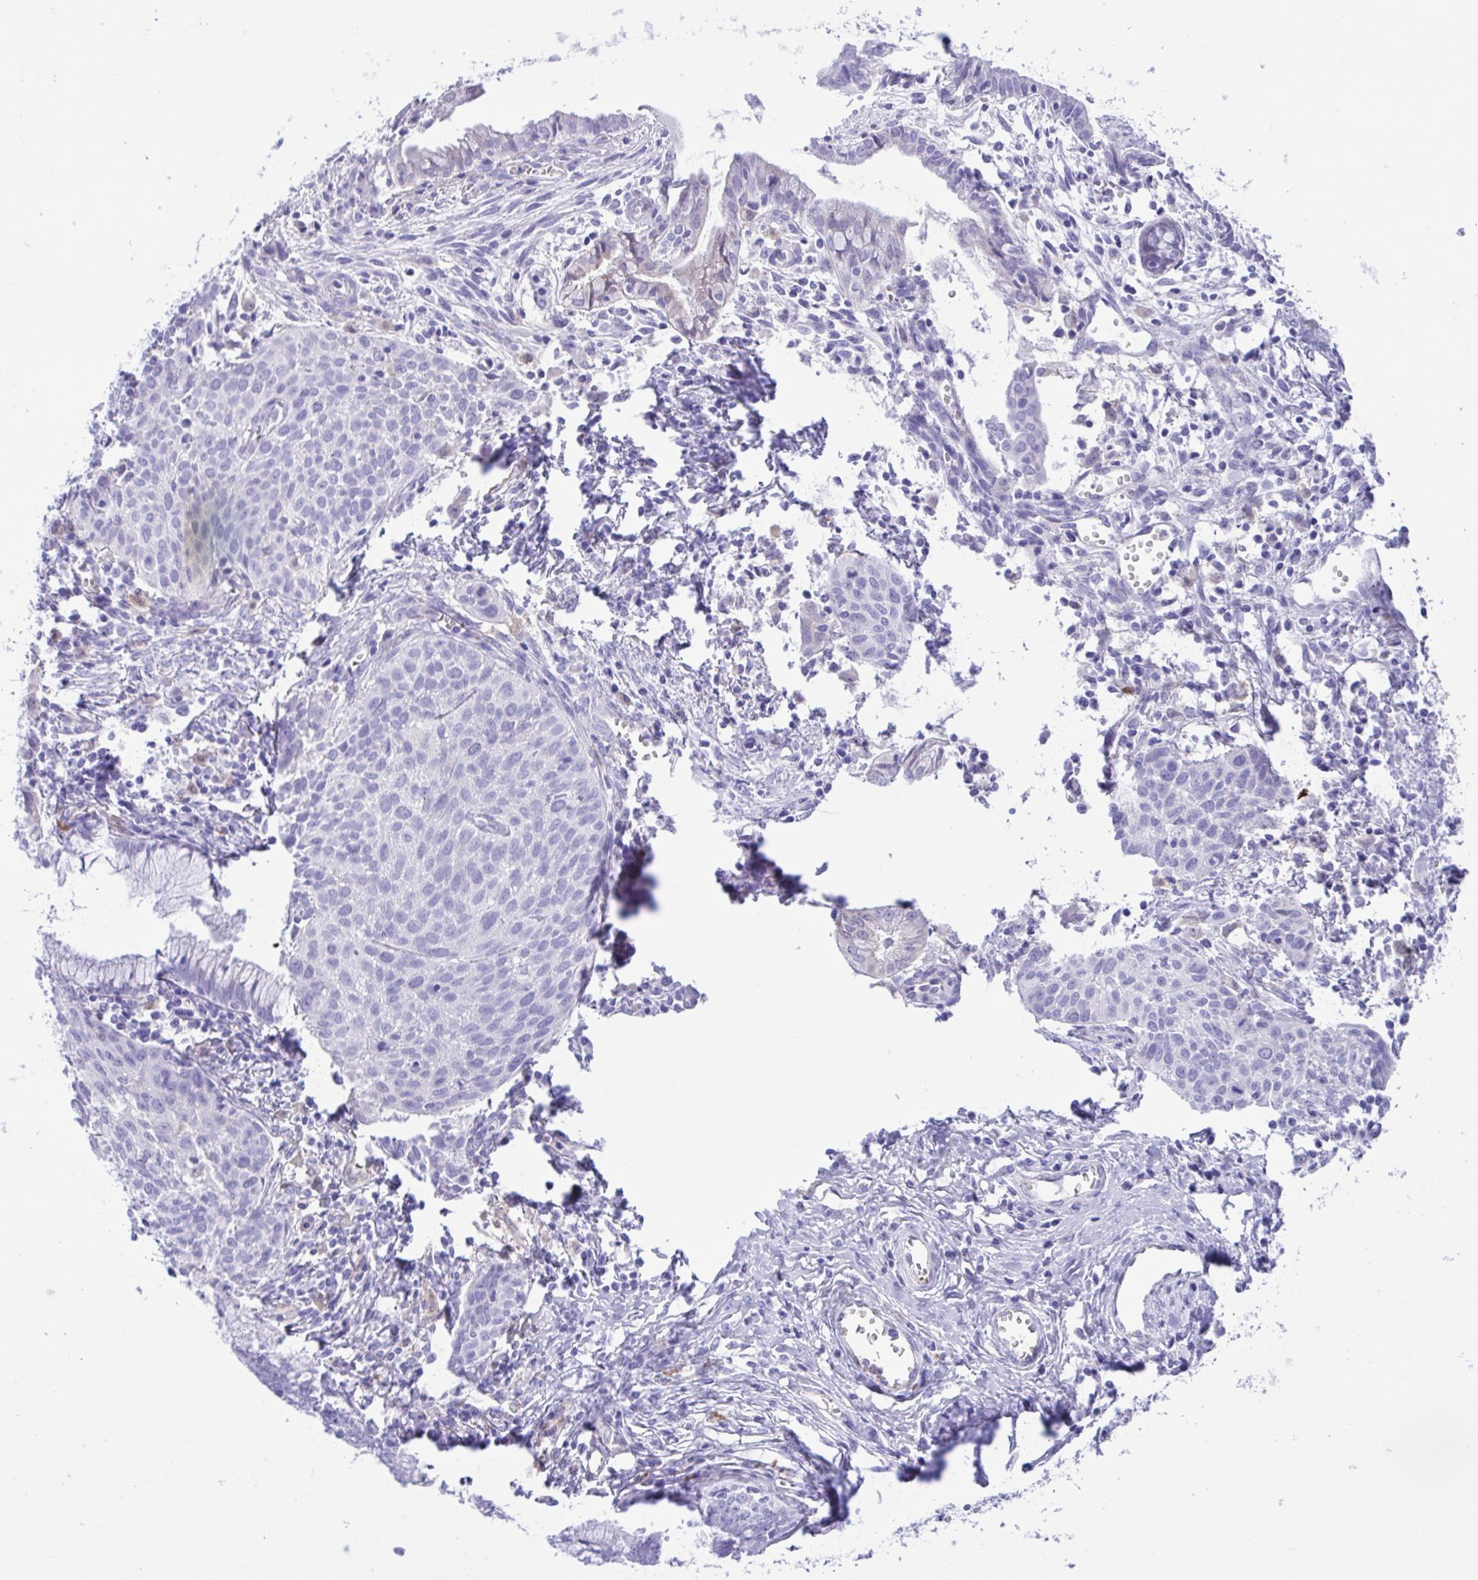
{"staining": {"intensity": "negative", "quantity": "none", "location": "none"}, "tissue": "cervical cancer", "cell_type": "Tumor cells", "image_type": "cancer", "snomed": [{"axis": "morphology", "description": "Squamous cell carcinoma, NOS"}, {"axis": "topography", "description": "Cervix"}], "caption": "Histopathology image shows no protein staining in tumor cells of cervical cancer tissue.", "gene": "GPR17", "patient": {"sex": "female", "age": 38}}